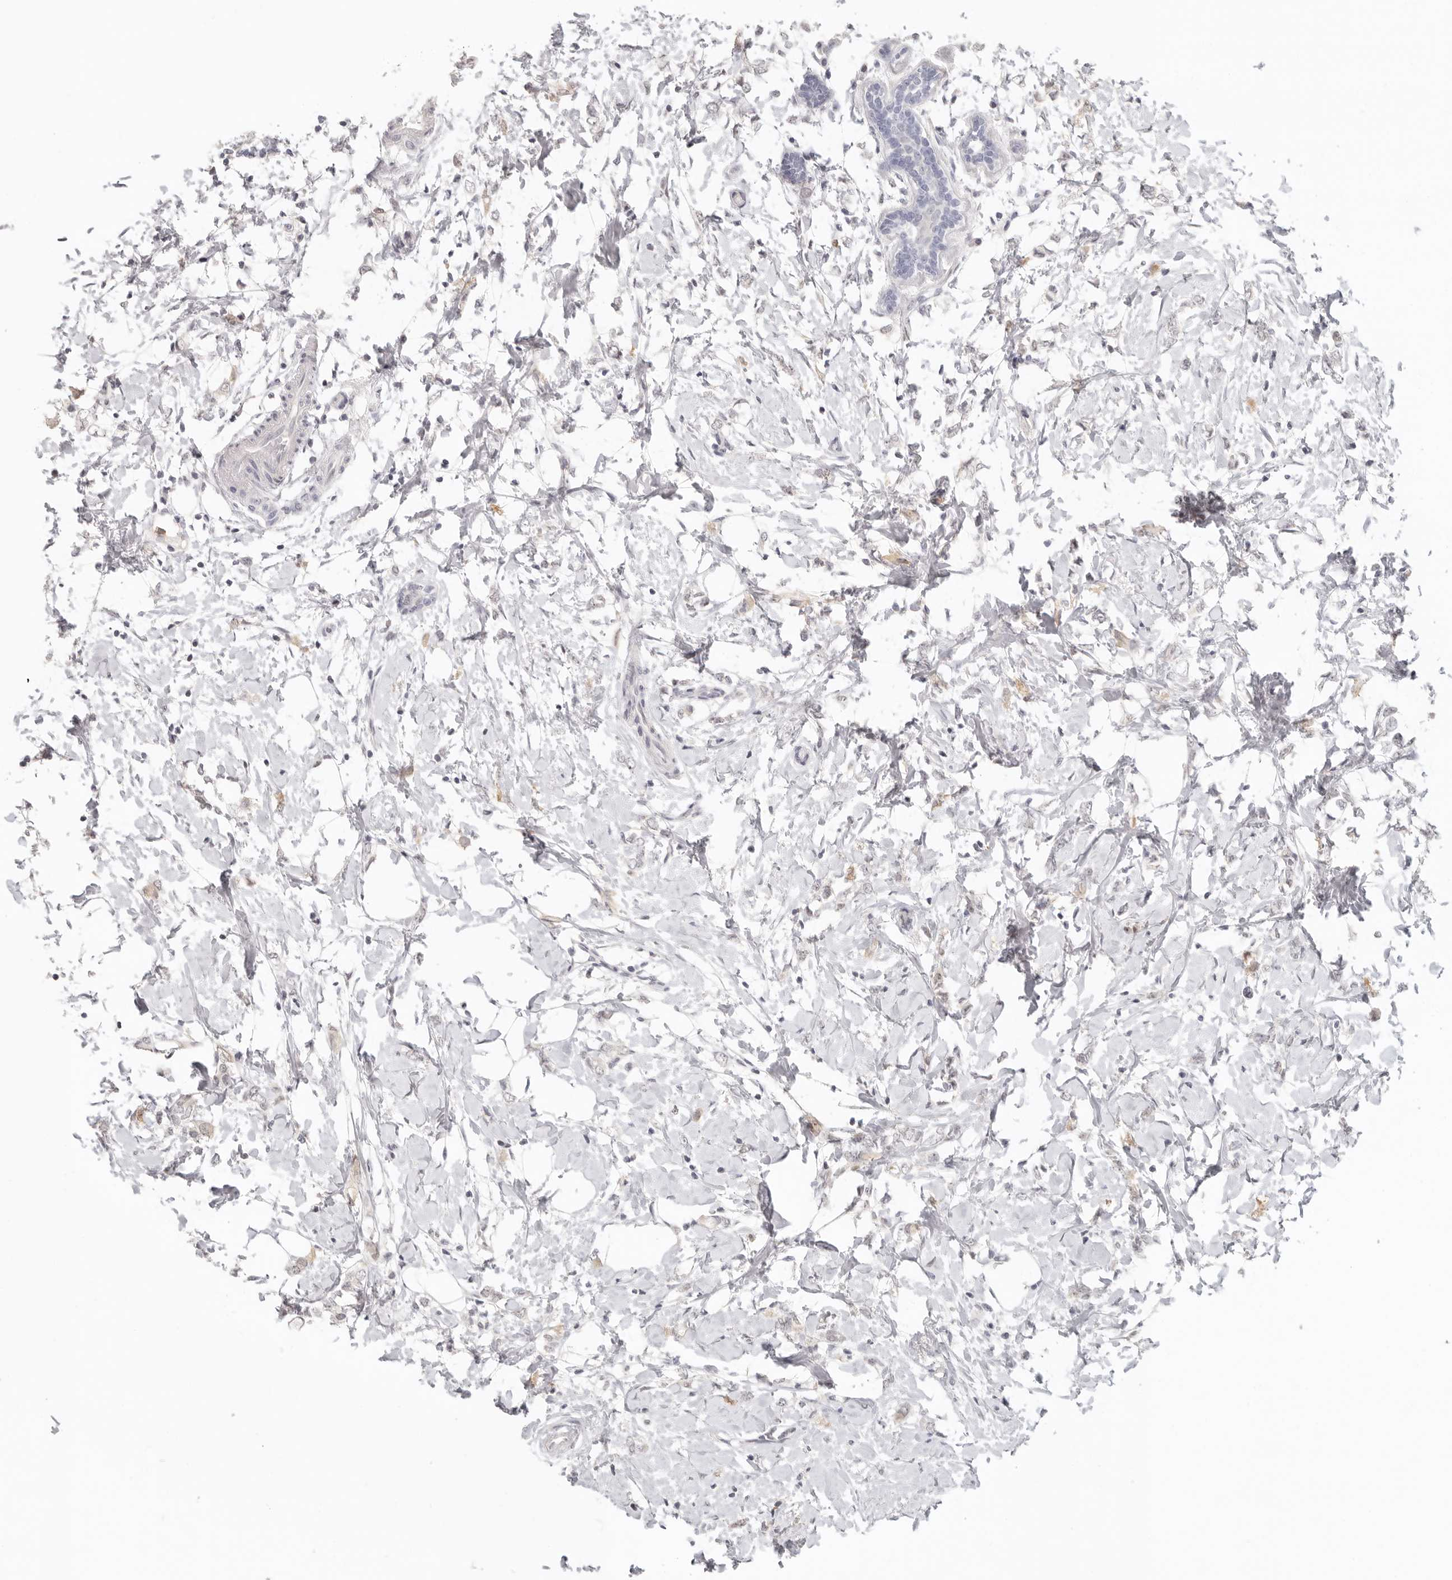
{"staining": {"intensity": "negative", "quantity": "none", "location": "none"}, "tissue": "breast cancer", "cell_type": "Tumor cells", "image_type": "cancer", "snomed": [{"axis": "morphology", "description": "Normal tissue, NOS"}, {"axis": "morphology", "description": "Lobular carcinoma"}, {"axis": "topography", "description": "Breast"}], "caption": "The micrograph shows no staining of tumor cells in breast lobular carcinoma.", "gene": "GPBP1L1", "patient": {"sex": "female", "age": 47}}